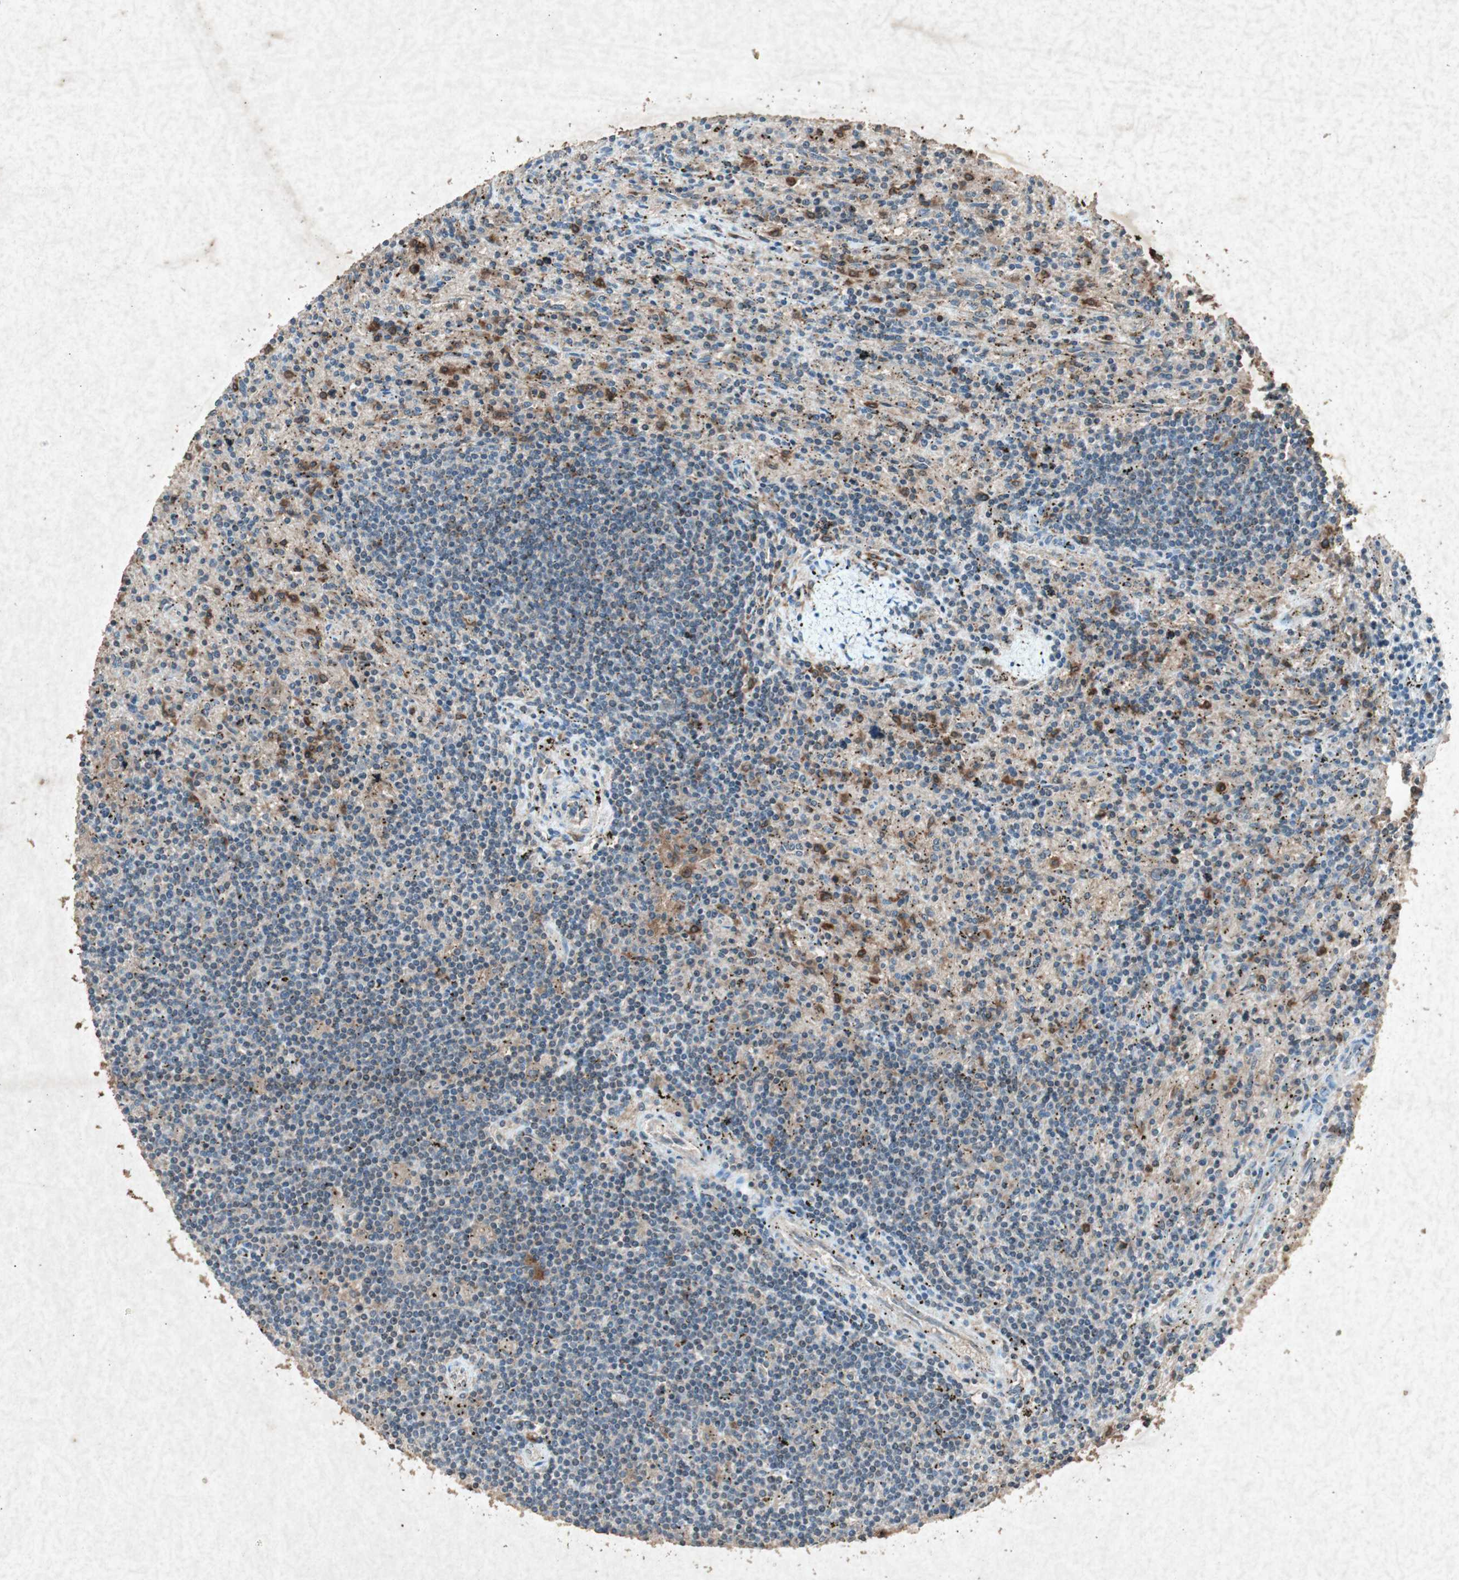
{"staining": {"intensity": "negative", "quantity": "none", "location": "none"}, "tissue": "lymphoma", "cell_type": "Tumor cells", "image_type": "cancer", "snomed": [{"axis": "morphology", "description": "Malignant lymphoma, non-Hodgkin's type, Low grade"}, {"axis": "topography", "description": "Spleen"}], "caption": "Immunohistochemical staining of human low-grade malignant lymphoma, non-Hodgkin's type displays no significant positivity in tumor cells.", "gene": "TYROBP", "patient": {"sex": "male", "age": 76}}